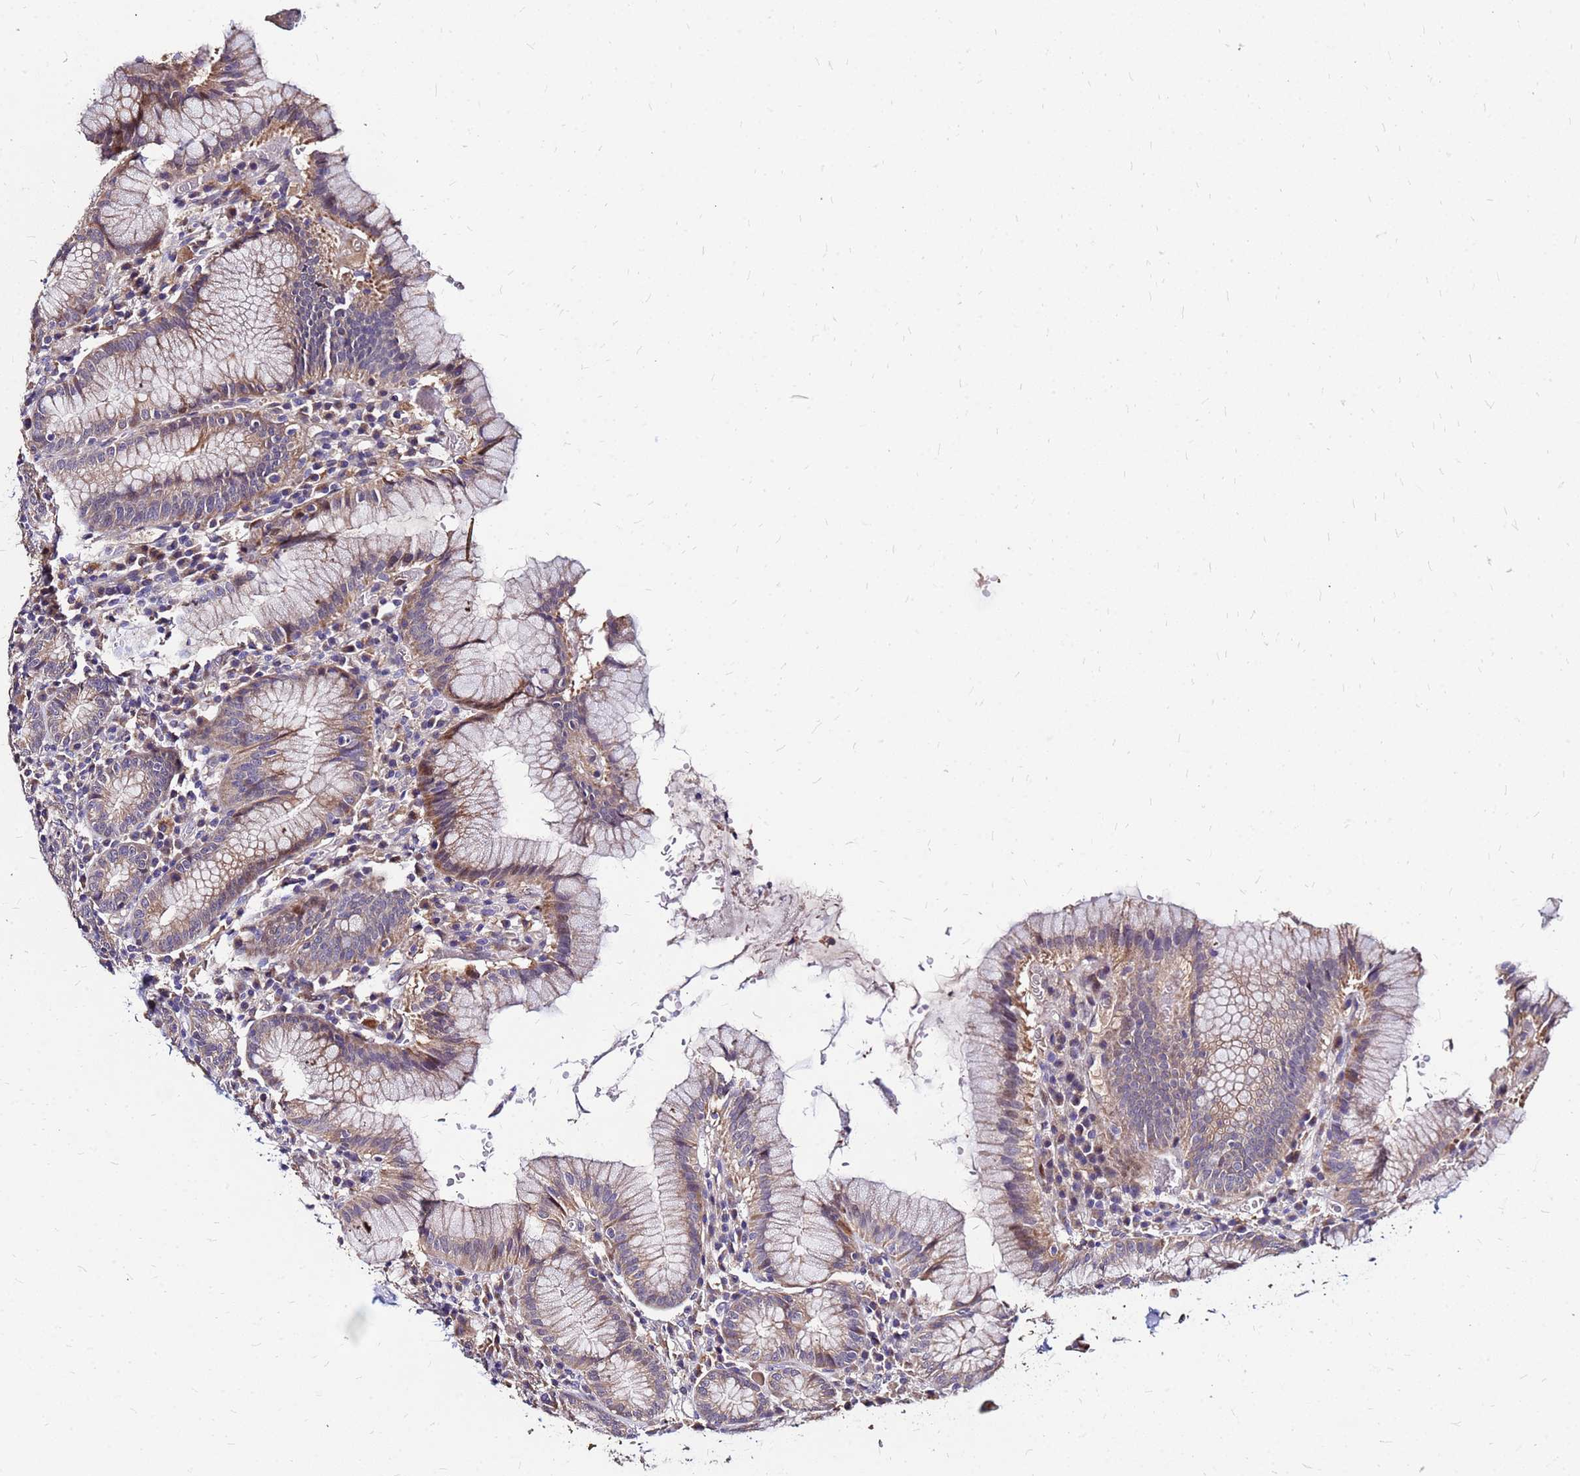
{"staining": {"intensity": "moderate", "quantity": "25%-75%", "location": "cytoplasmic/membranous"}, "tissue": "stomach", "cell_type": "Glandular cells", "image_type": "normal", "snomed": [{"axis": "morphology", "description": "Normal tissue, NOS"}, {"axis": "topography", "description": "Stomach"}], "caption": "This photomicrograph shows immunohistochemistry staining of normal human stomach, with medium moderate cytoplasmic/membranous expression in approximately 25%-75% of glandular cells.", "gene": "ARHGEF35", "patient": {"sex": "male", "age": 55}}